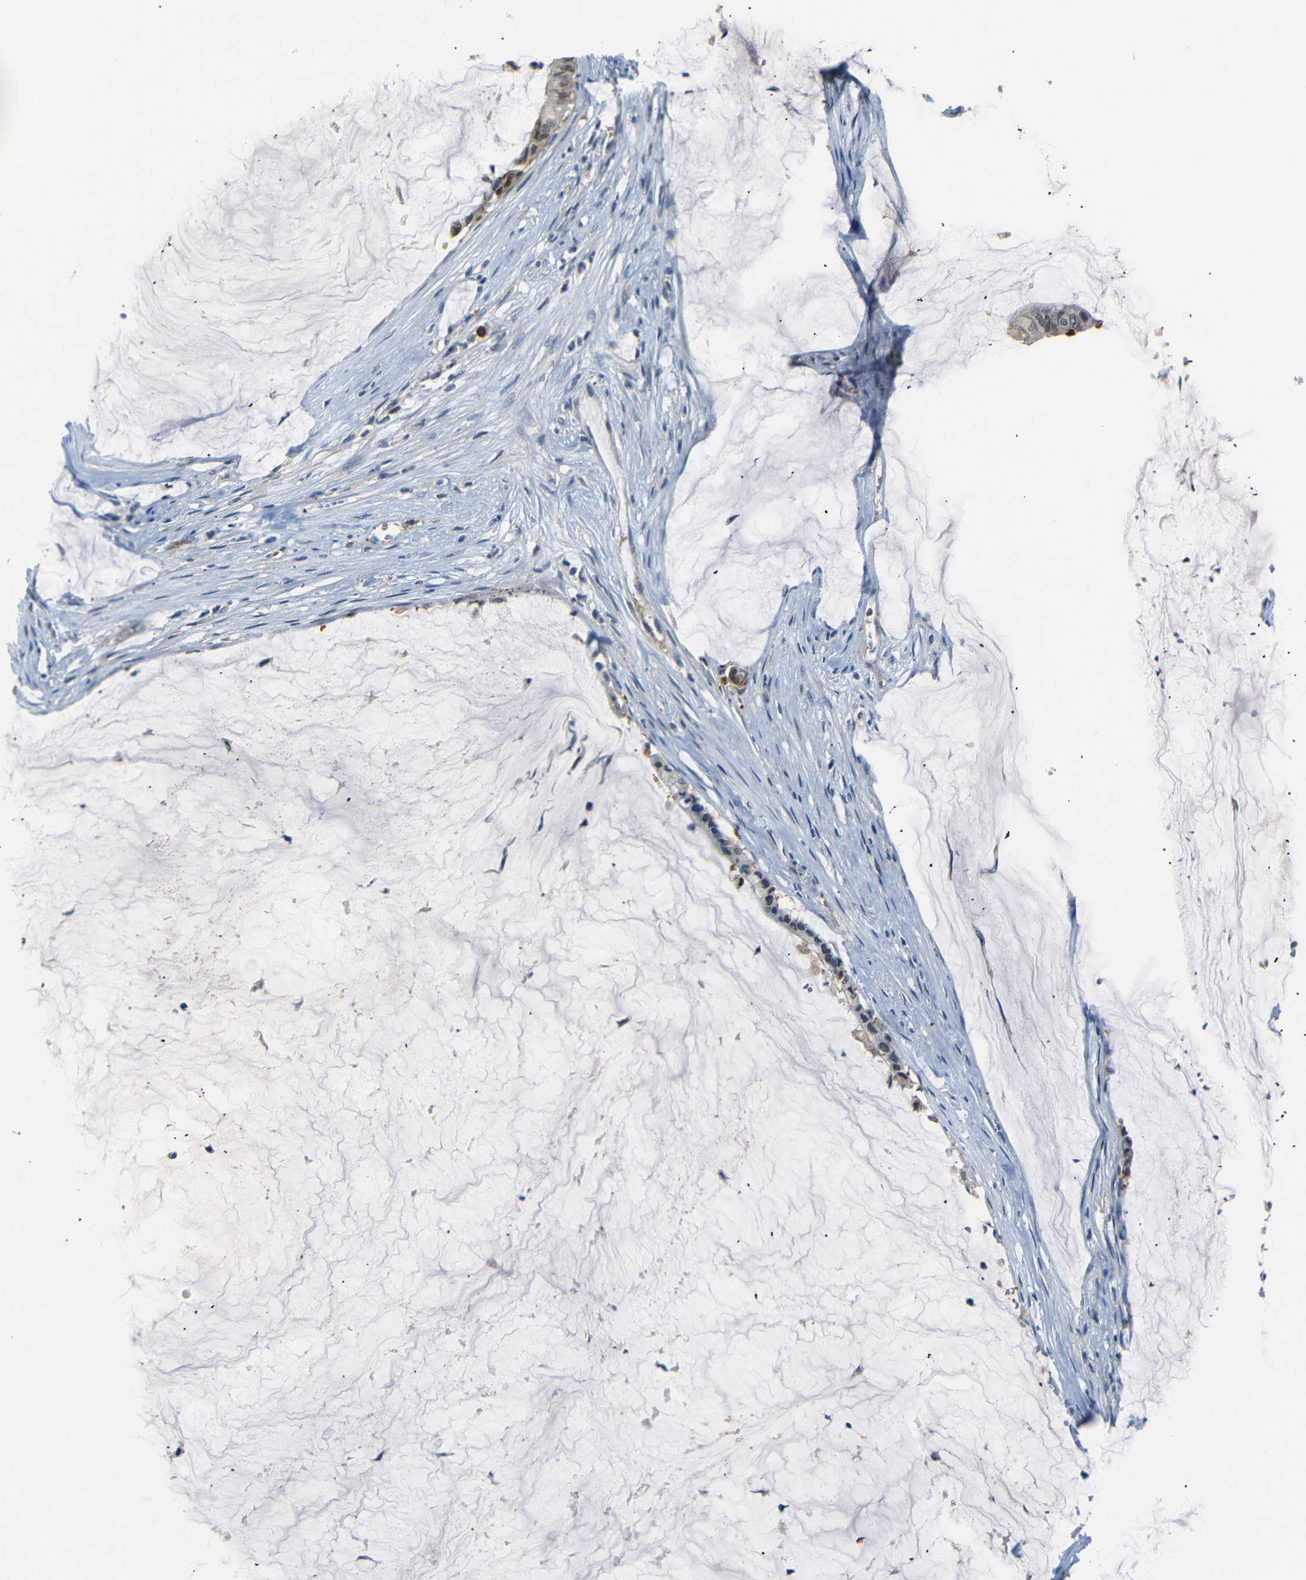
{"staining": {"intensity": "weak", "quantity": "<25%", "location": "cytoplasmic/membranous"}, "tissue": "pancreatic cancer", "cell_type": "Tumor cells", "image_type": "cancer", "snomed": [{"axis": "morphology", "description": "Adenocarcinoma, NOS"}, {"axis": "topography", "description": "Pancreas"}], "caption": "Pancreatic cancer was stained to show a protein in brown. There is no significant positivity in tumor cells.", "gene": "SFN", "patient": {"sex": "male", "age": 41}}